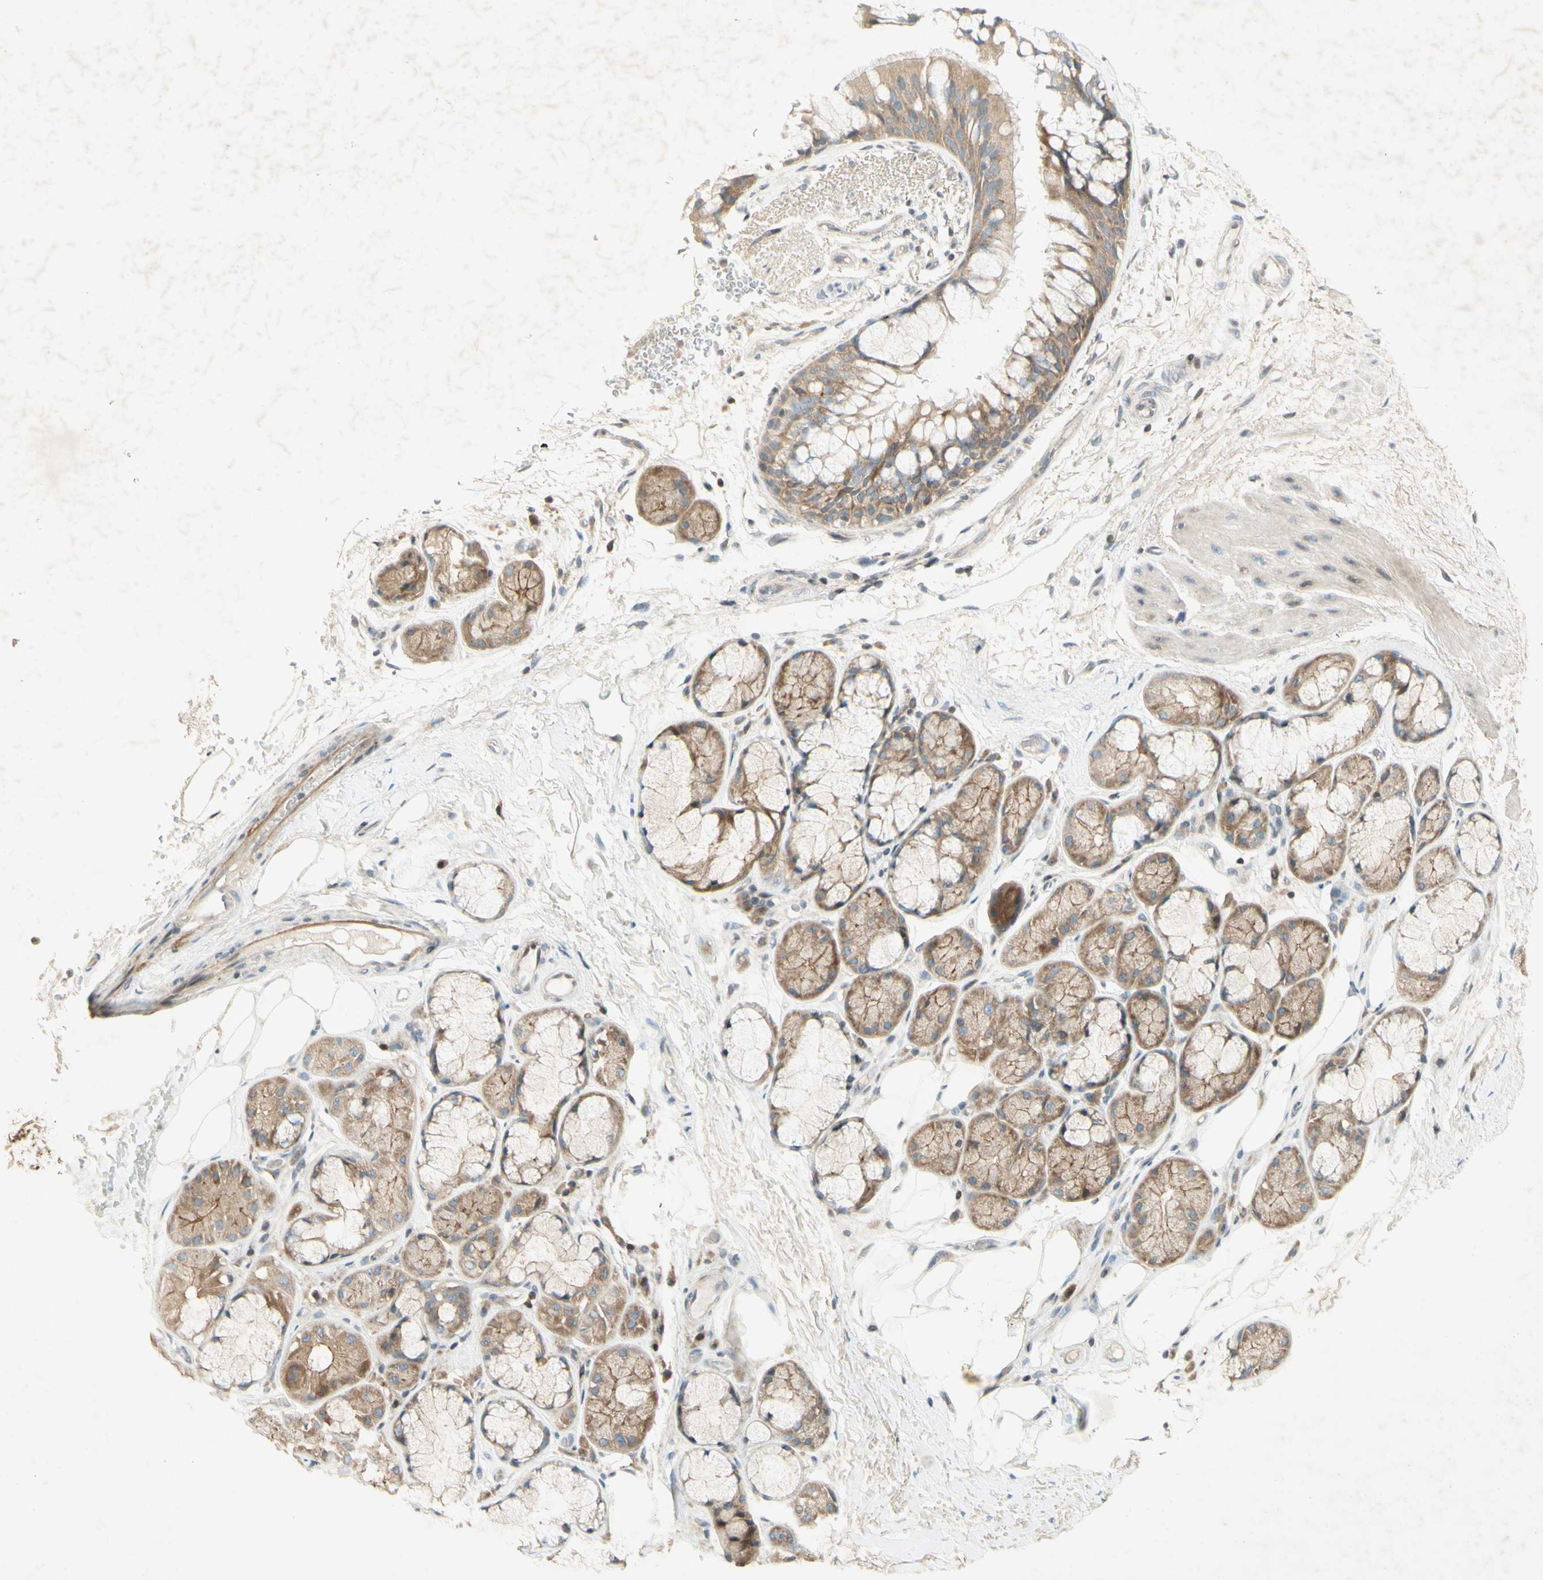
{"staining": {"intensity": "moderate", "quantity": ">75%", "location": "cytoplasmic/membranous"}, "tissue": "bronchus", "cell_type": "Respiratory epithelial cells", "image_type": "normal", "snomed": [{"axis": "morphology", "description": "Normal tissue, NOS"}, {"axis": "topography", "description": "Bronchus"}], "caption": "Protein expression analysis of unremarkable bronchus shows moderate cytoplasmic/membranous positivity in approximately >75% of respiratory epithelial cells. (Brightfield microscopy of DAB IHC at high magnification).", "gene": "ETF1", "patient": {"sex": "male", "age": 66}}